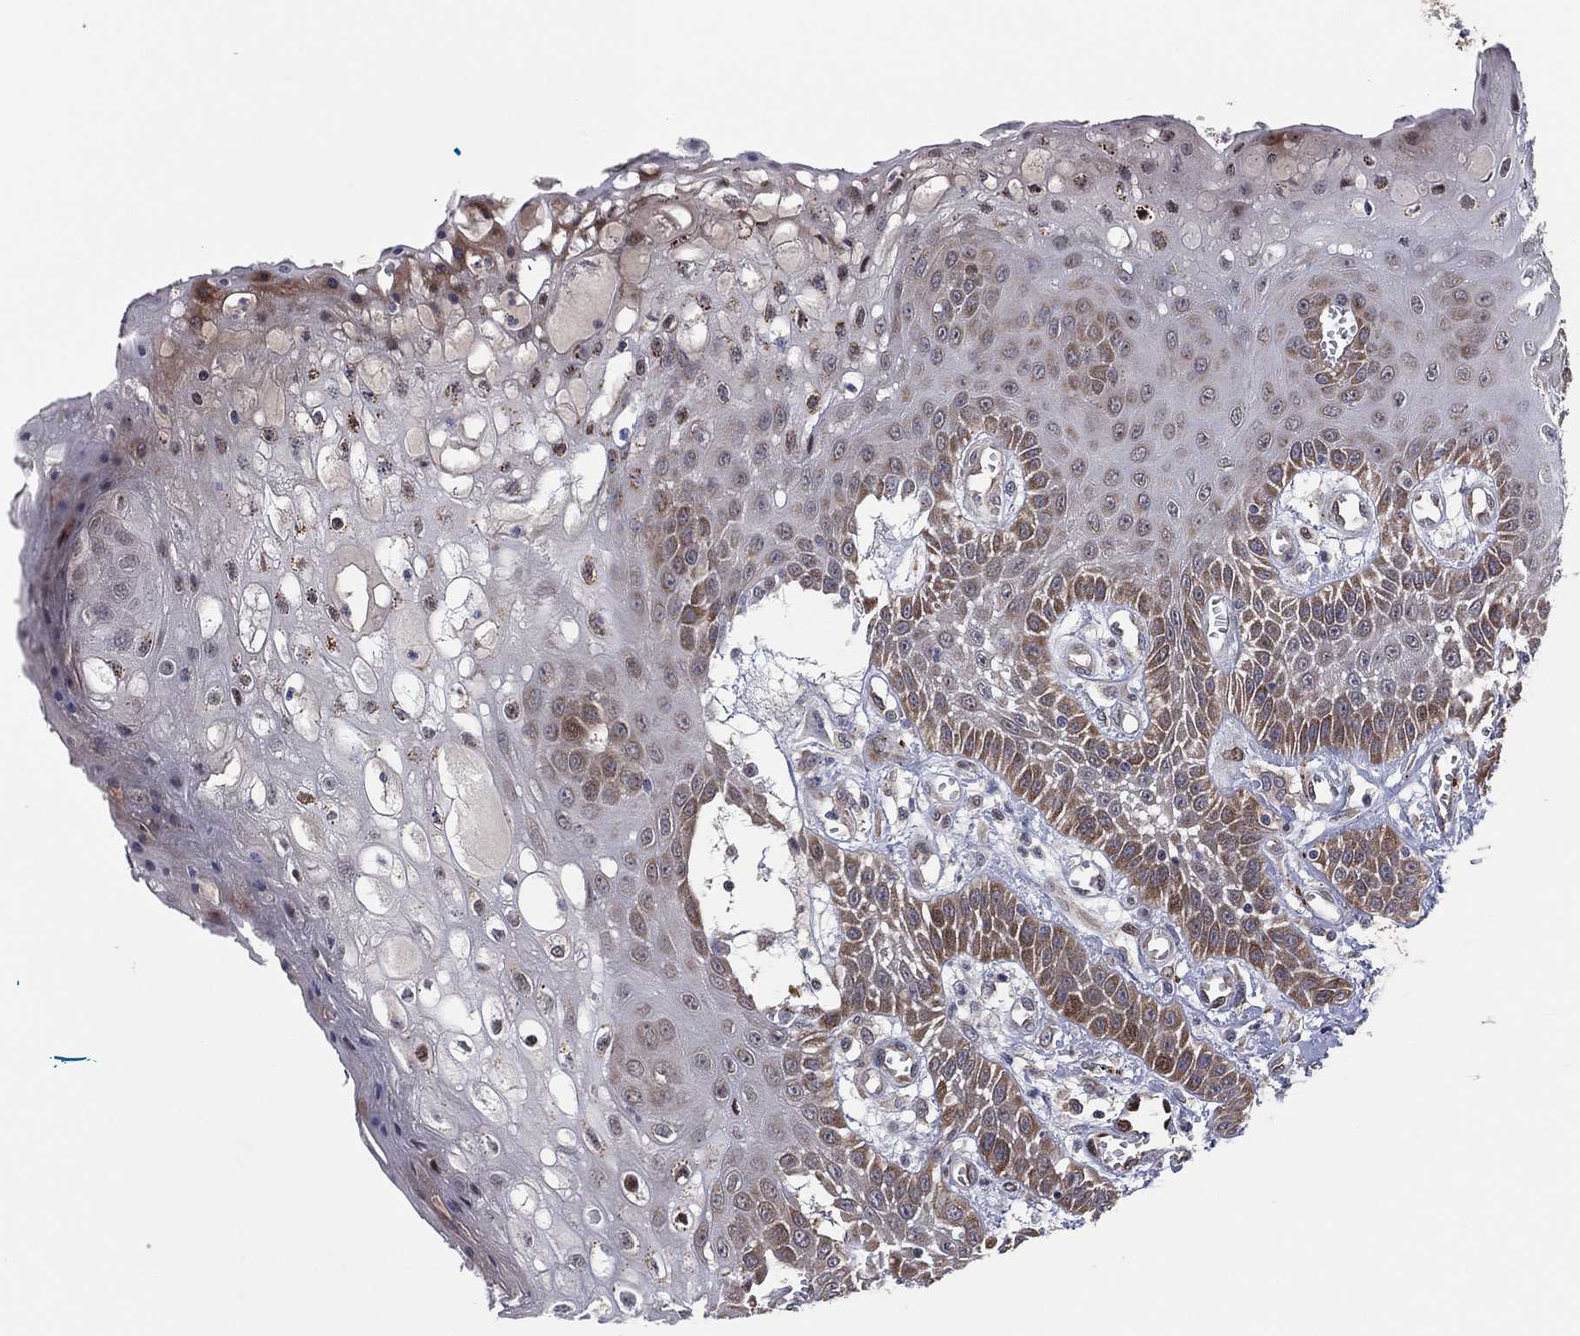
{"staining": {"intensity": "moderate", "quantity": "25%-75%", "location": "cytoplasmic/membranous,nuclear"}, "tissue": "oral mucosa", "cell_type": "Squamous epithelial cells", "image_type": "normal", "snomed": [{"axis": "morphology", "description": "Normal tissue, NOS"}, {"axis": "morphology", "description": "Squamous cell carcinoma, NOS"}, {"axis": "topography", "description": "Oral tissue"}, {"axis": "topography", "description": "Head-Neck"}], "caption": "The histopathology image displays staining of normal oral mucosa, revealing moderate cytoplasmic/membranous,nuclear protein staining (brown color) within squamous epithelial cells. (Stains: DAB (3,3'-diaminobenzidine) in brown, nuclei in blue, Microscopy: brightfield microscopy at high magnification).", "gene": "SNCG", "patient": {"sex": "female", "age": 74}}